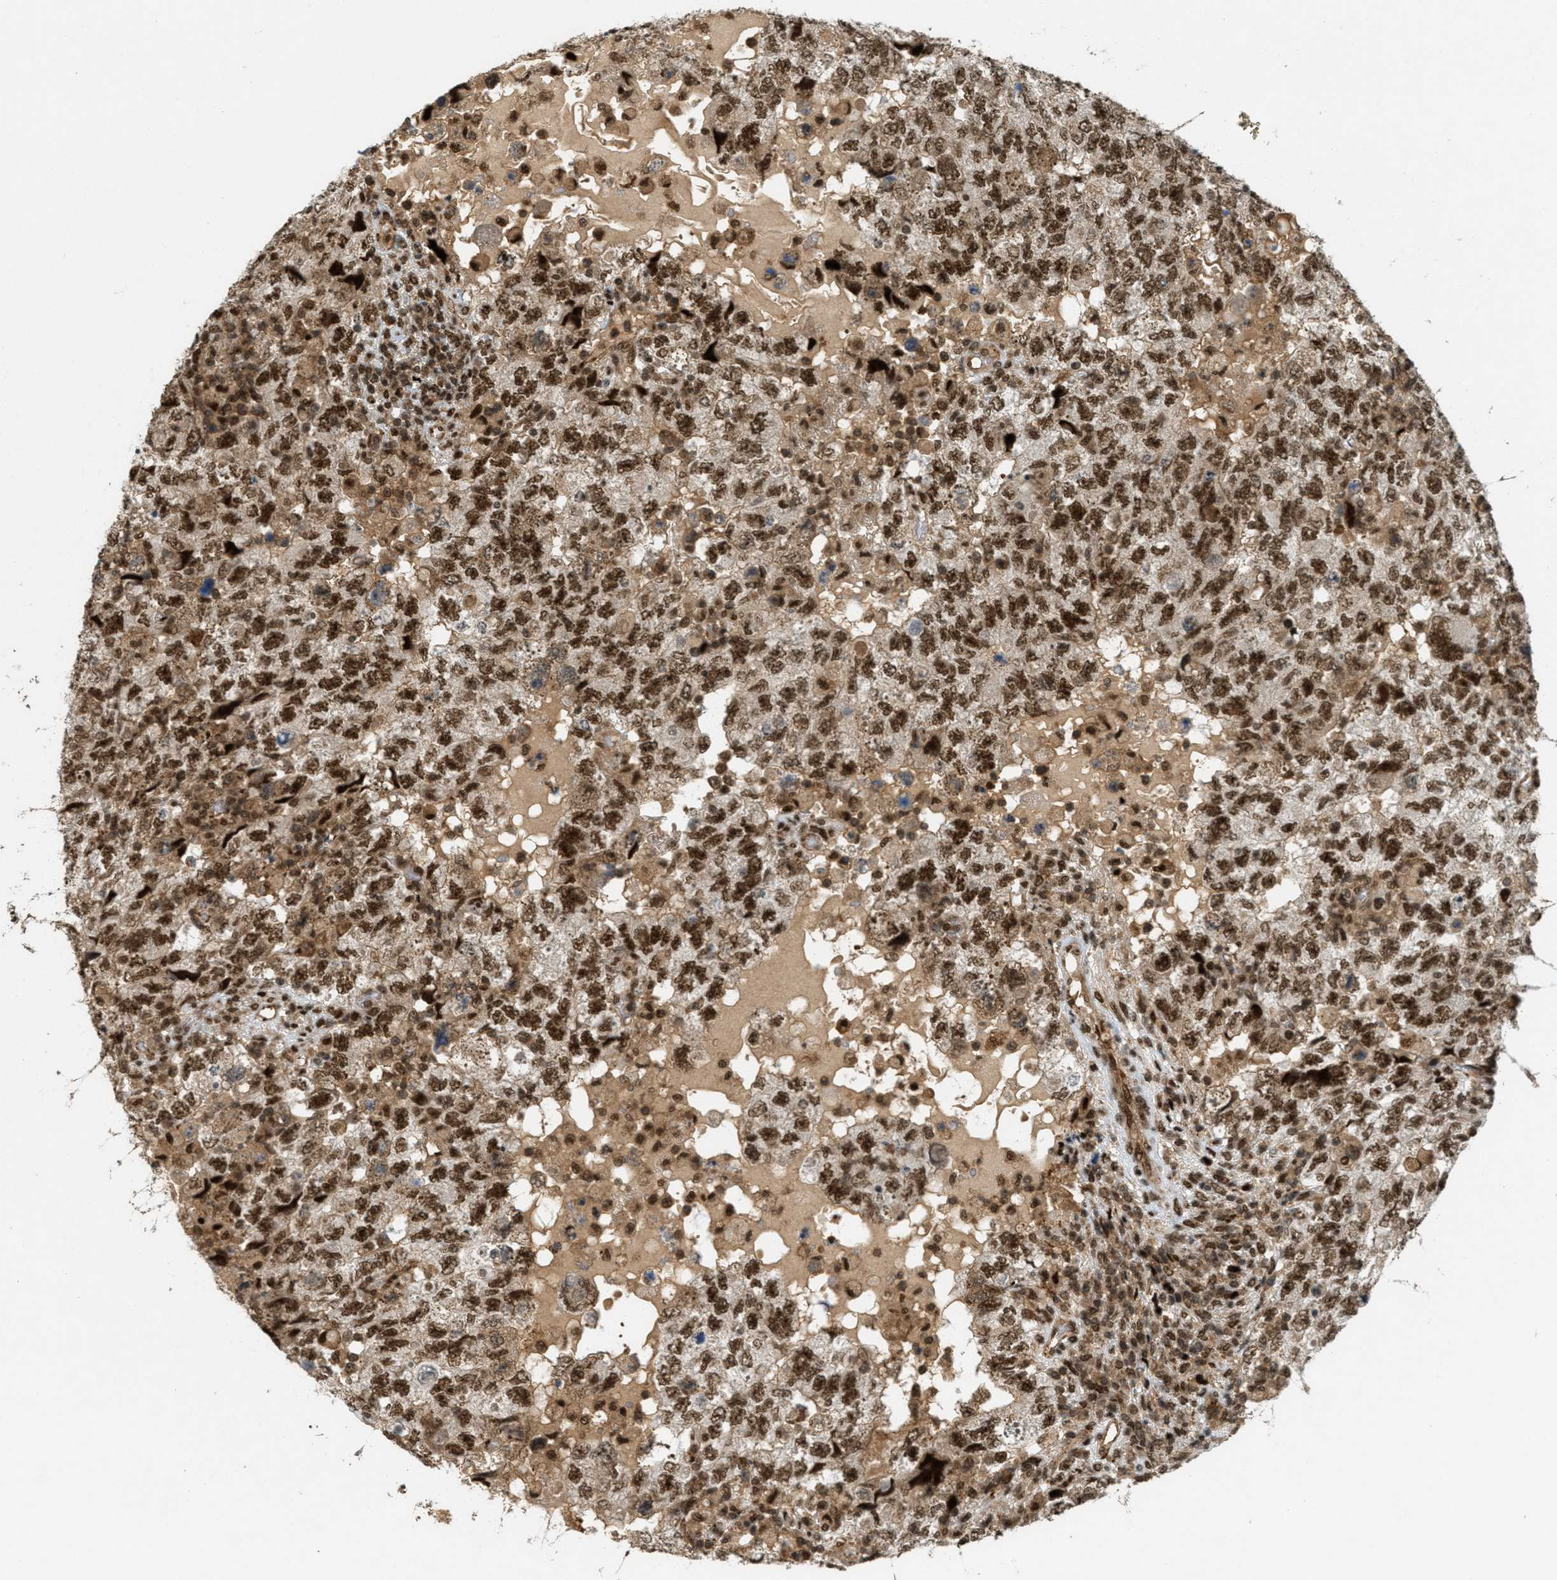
{"staining": {"intensity": "strong", "quantity": ">75%", "location": "cytoplasmic/membranous,nuclear"}, "tissue": "testis cancer", "cell_type": "Tumor cells", "image_type": "cancer", "snomed": [{"axis": "morphology", "description": "Seminoma, NOS"}, {"axis": "topography", "description": "Testis"}], "caption": "A brown stain highlights strong cytoplasmic/membranous and nuclear positivity of a protein in seminoma (testis) tumor cells.", "gene": "TLK1", "patient": {"sex": "male", "age": 22}}